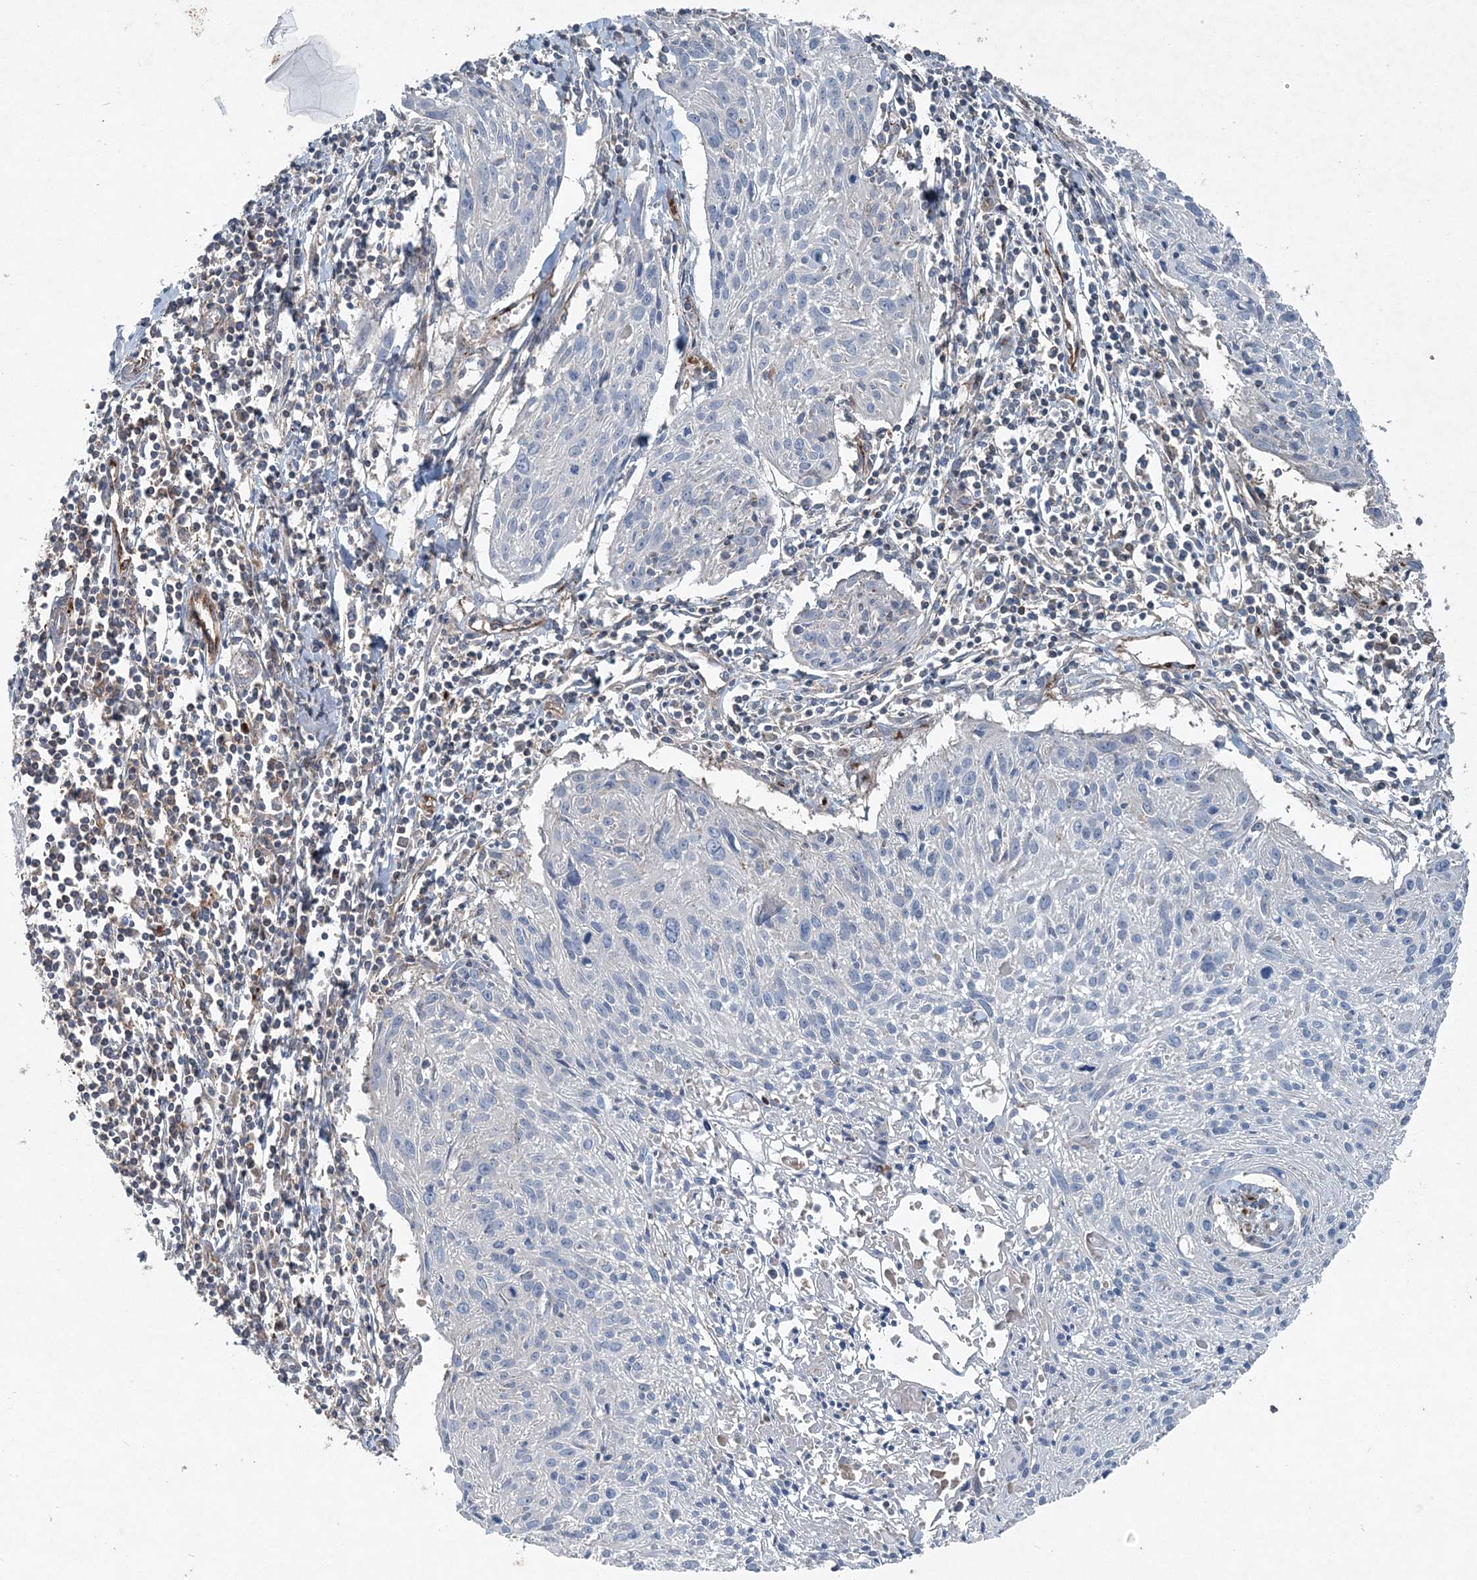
{"staining": {"intensity": "negative", "quantity": "none", "location": "none"}, "tissue": "cervical cancer", "cell_type": "Tumor cells", "image_type": "cancer", "snomed": [{"axis": "morphology", "description": "Squamous cell carcinoma, NOS"}, {"axis": "topography", "description": "Cervix"}], "caption": "This is a micrograph of immunohistochemistry staining of cervical cancer, which shows no expression in tumor cells.", "gene": "ABHD14B", "patient": {"sex": "female", "age": 51}}